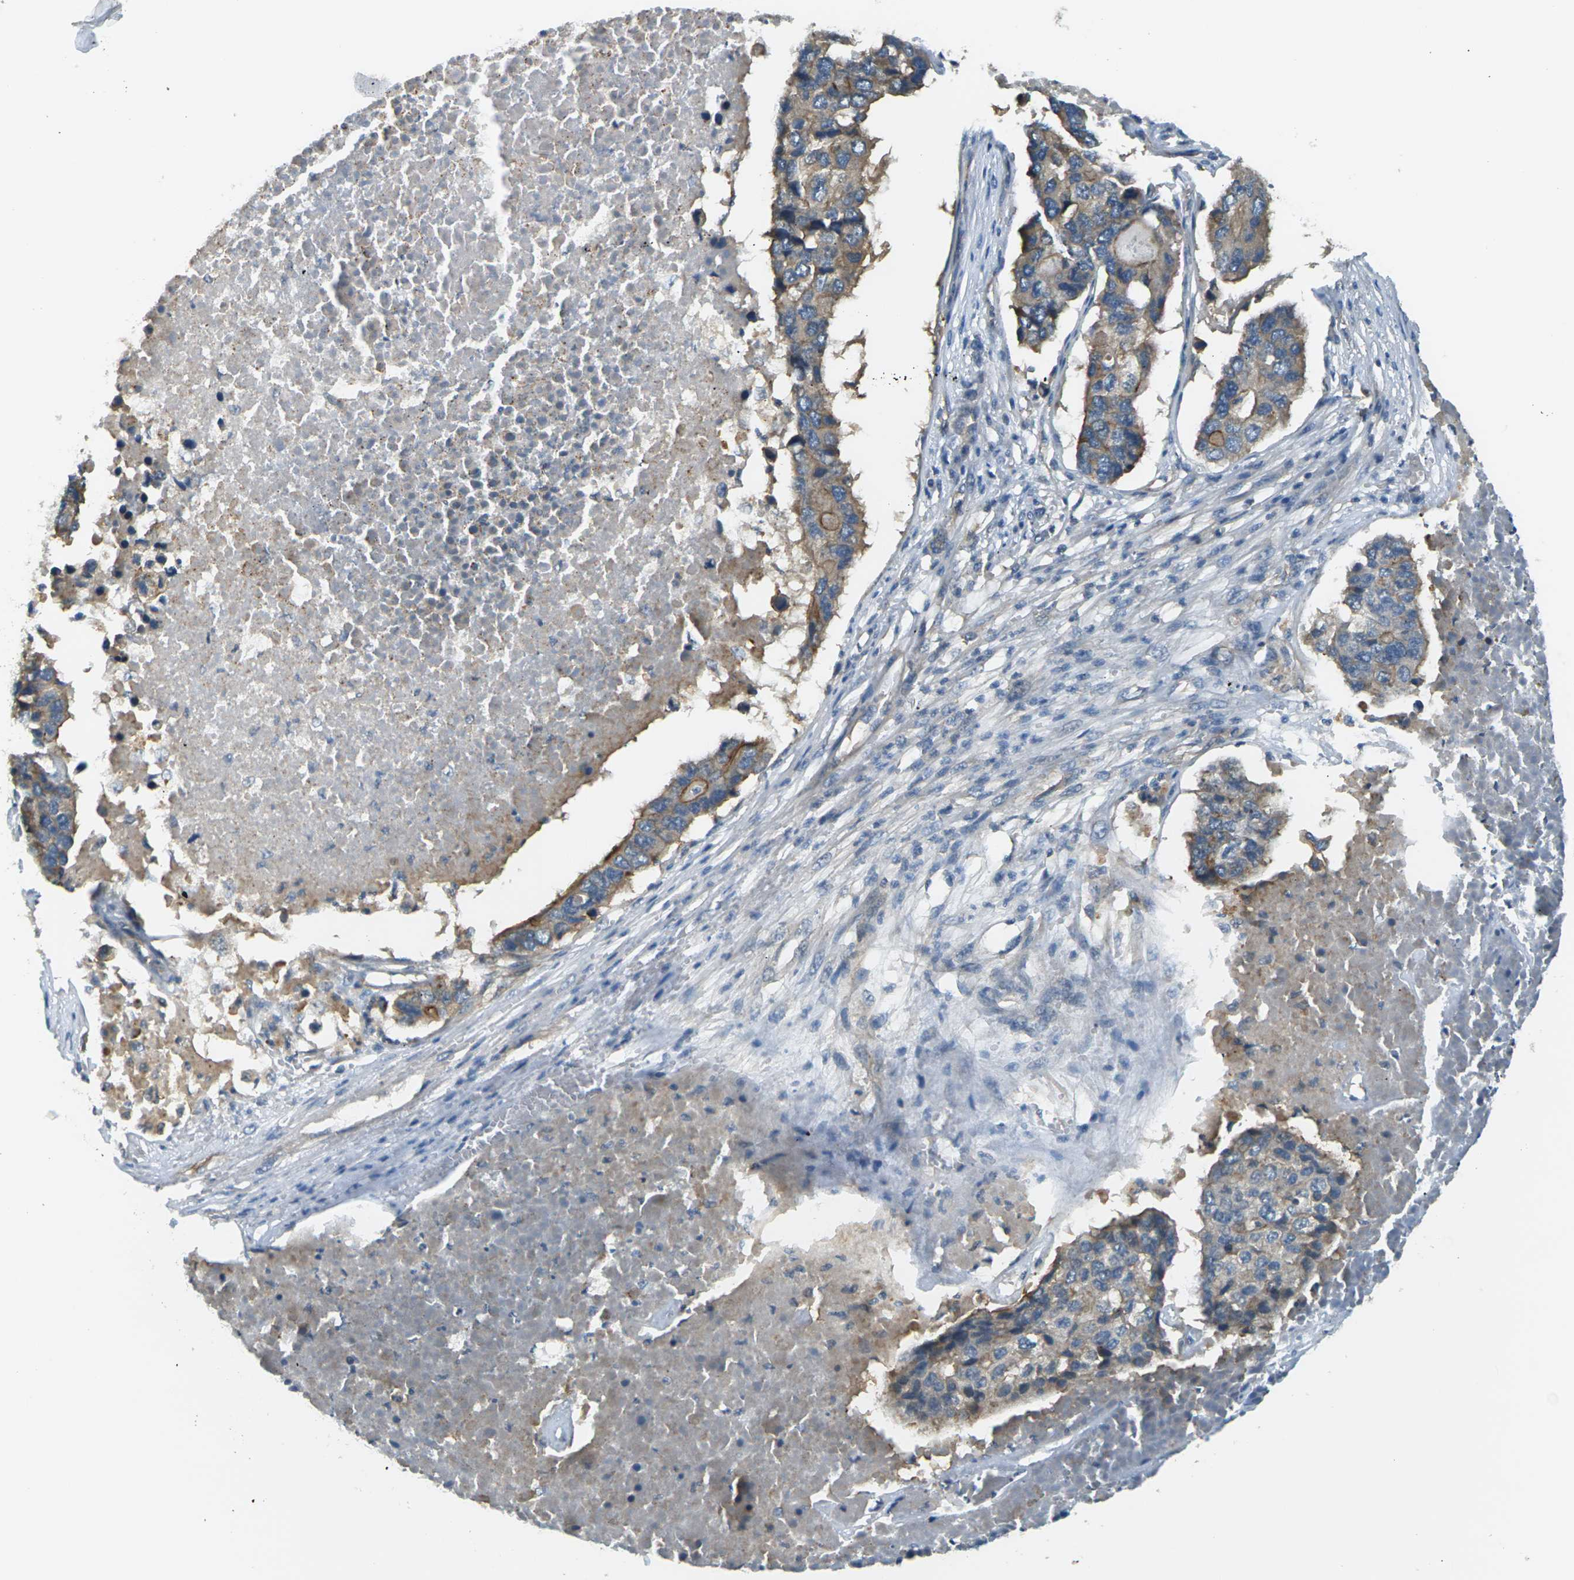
{"staining": {"intensity": "moderate", "quantity": ">75%", "location": "cytoplasmic/membranous"}, "tissue": "pancreatic cancer", "cell_type": "Tumor cells", "image_type": "cancer", "snomed": [{"axis": "morphology", "description": "Adenocarcinoma, NOS"}, {"axis": "topography", "description": "Pancreas"}], "caption": "Immunohistochemistry (DAB (3,3'-diaminobenzidine)) staining of pancreatic cancer exhibits moderate cytoplasmic/membranous protein staining in approximately >75% of tumor cells.", "gene": "SLC13A3", "patient": {"sex": "male", "age": 50}}